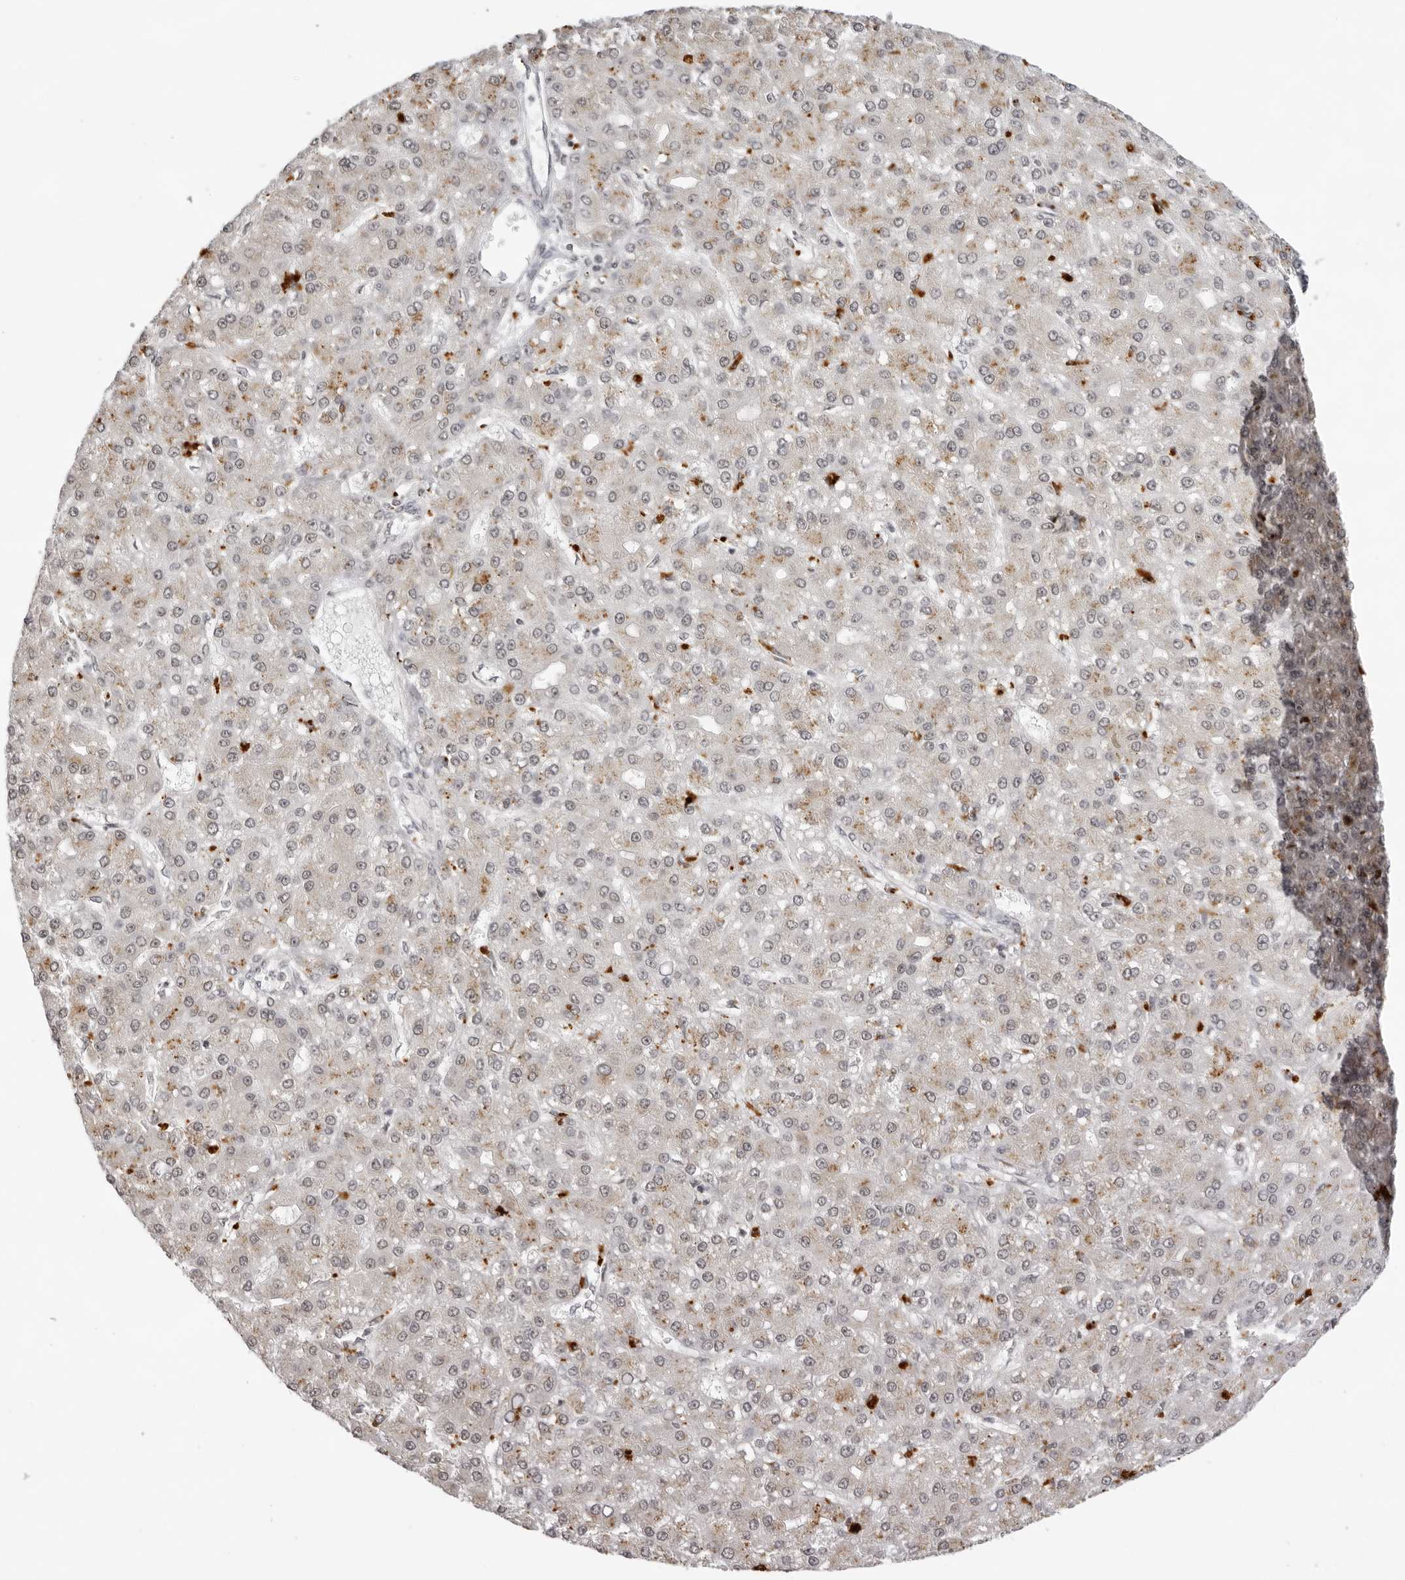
{"staining": {"intensity": "moderate", "quantity": "<25%", "location": "cytoplasmic/membranous"}, "tissue": "liver cancer", "cell_type": "Tumor cells", "image_type": "cancer", "snomed": [{"axis": "morphology", "description": "Carcinoma, Hepatocellular, NOS"}, {"axis": "topography", "description": "Liver"}], "caption": "Immunohistochemical staining of hepatocellular carcinoma (liver) reveals moderate cytoplasmic/membranous protein expression in approximately <25% of tumor cells.", "gene": "NTM", "patient": {"sex": "male", "age": 67}}